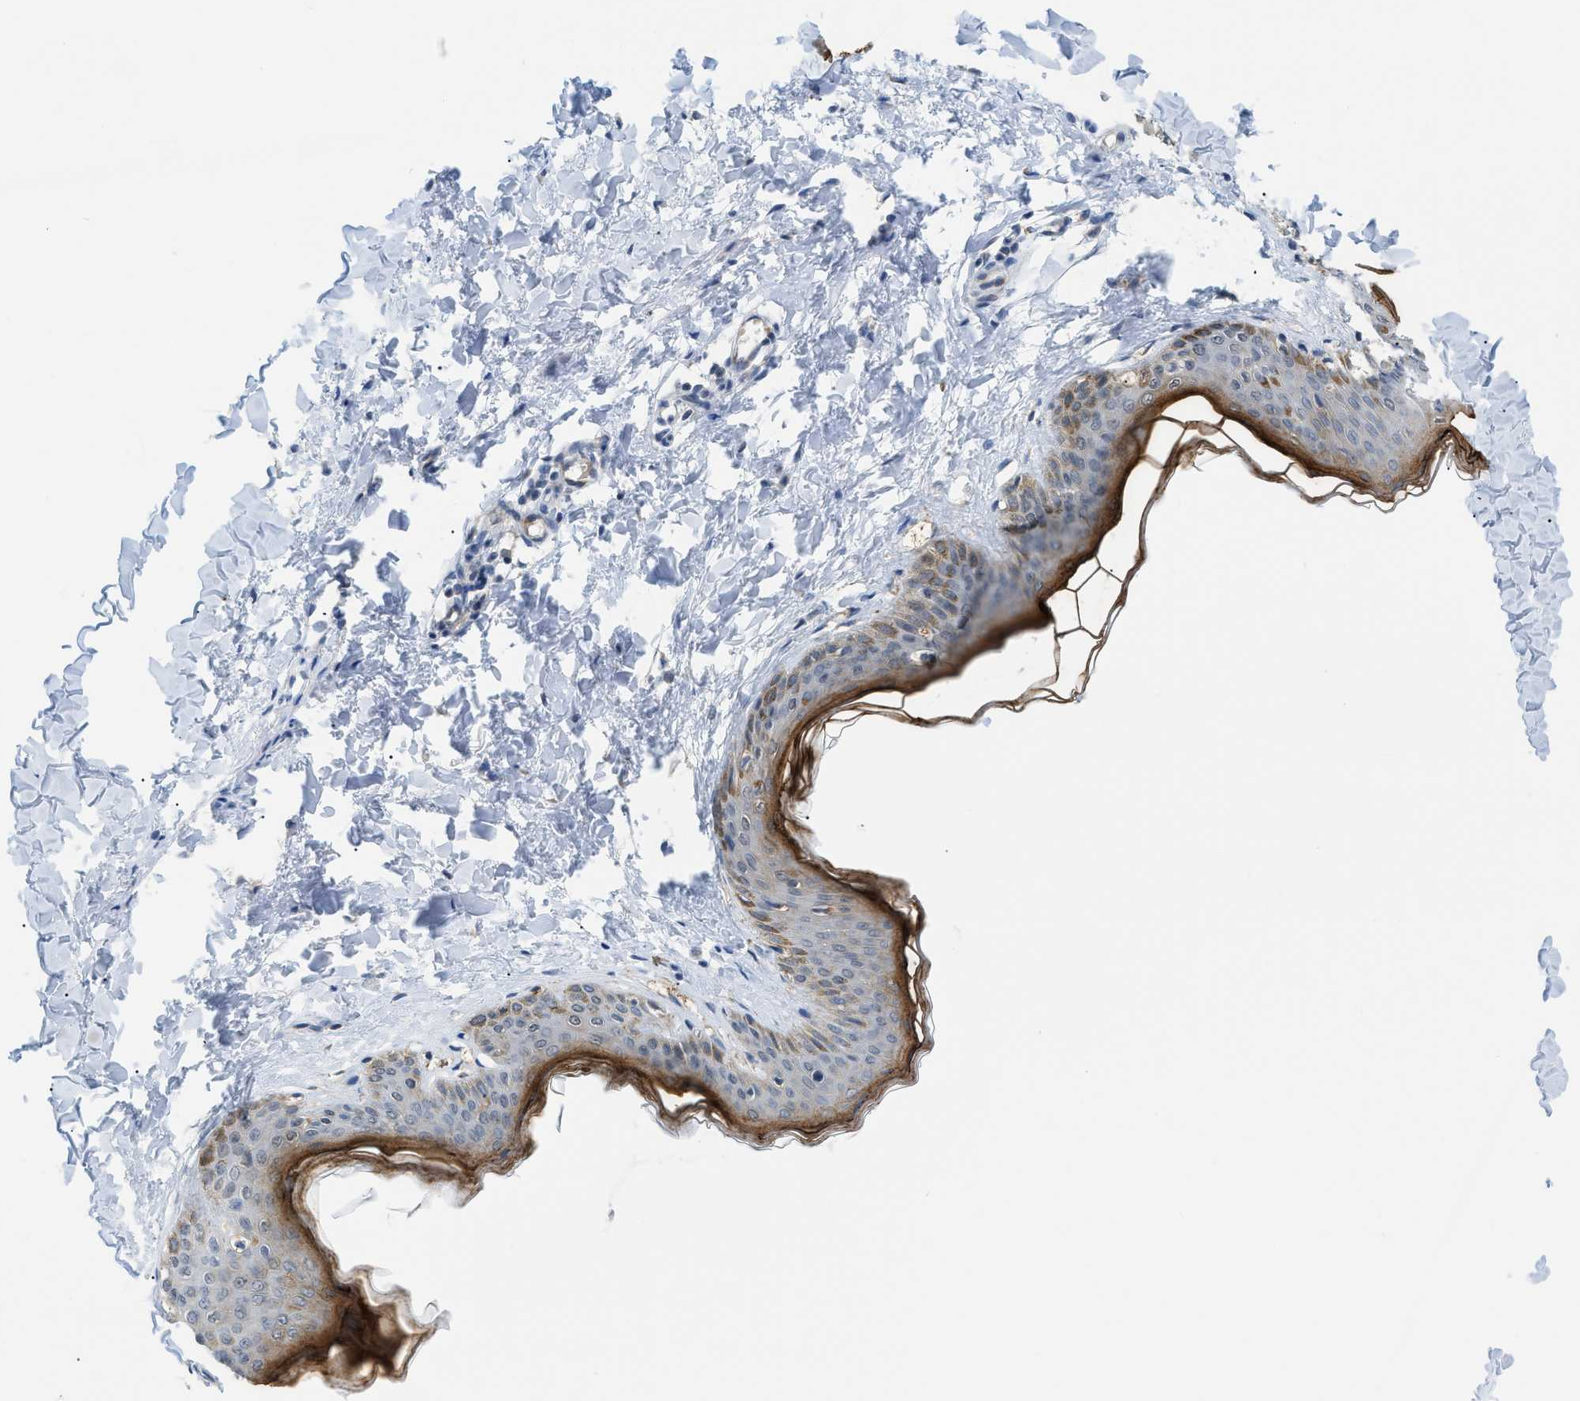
{"staining": {"intensity": "negative", "quantity": "none", "location": "none"}, "tissue": "skin", "cell_type": "Fibroblasts", "image_type": "normal", "snomed": [{"axis": "morphology", "description": "Normal tissue, NOS"}, {"axis": "topography", "description": "Skin"}], "caption": "This is an immunohistochemistry (IHC) photomicrograph of normal skin. There is no positivity in fibroblasts.", "gene": "PSAT1", "patient": {"sex": "female", "age": 17}}